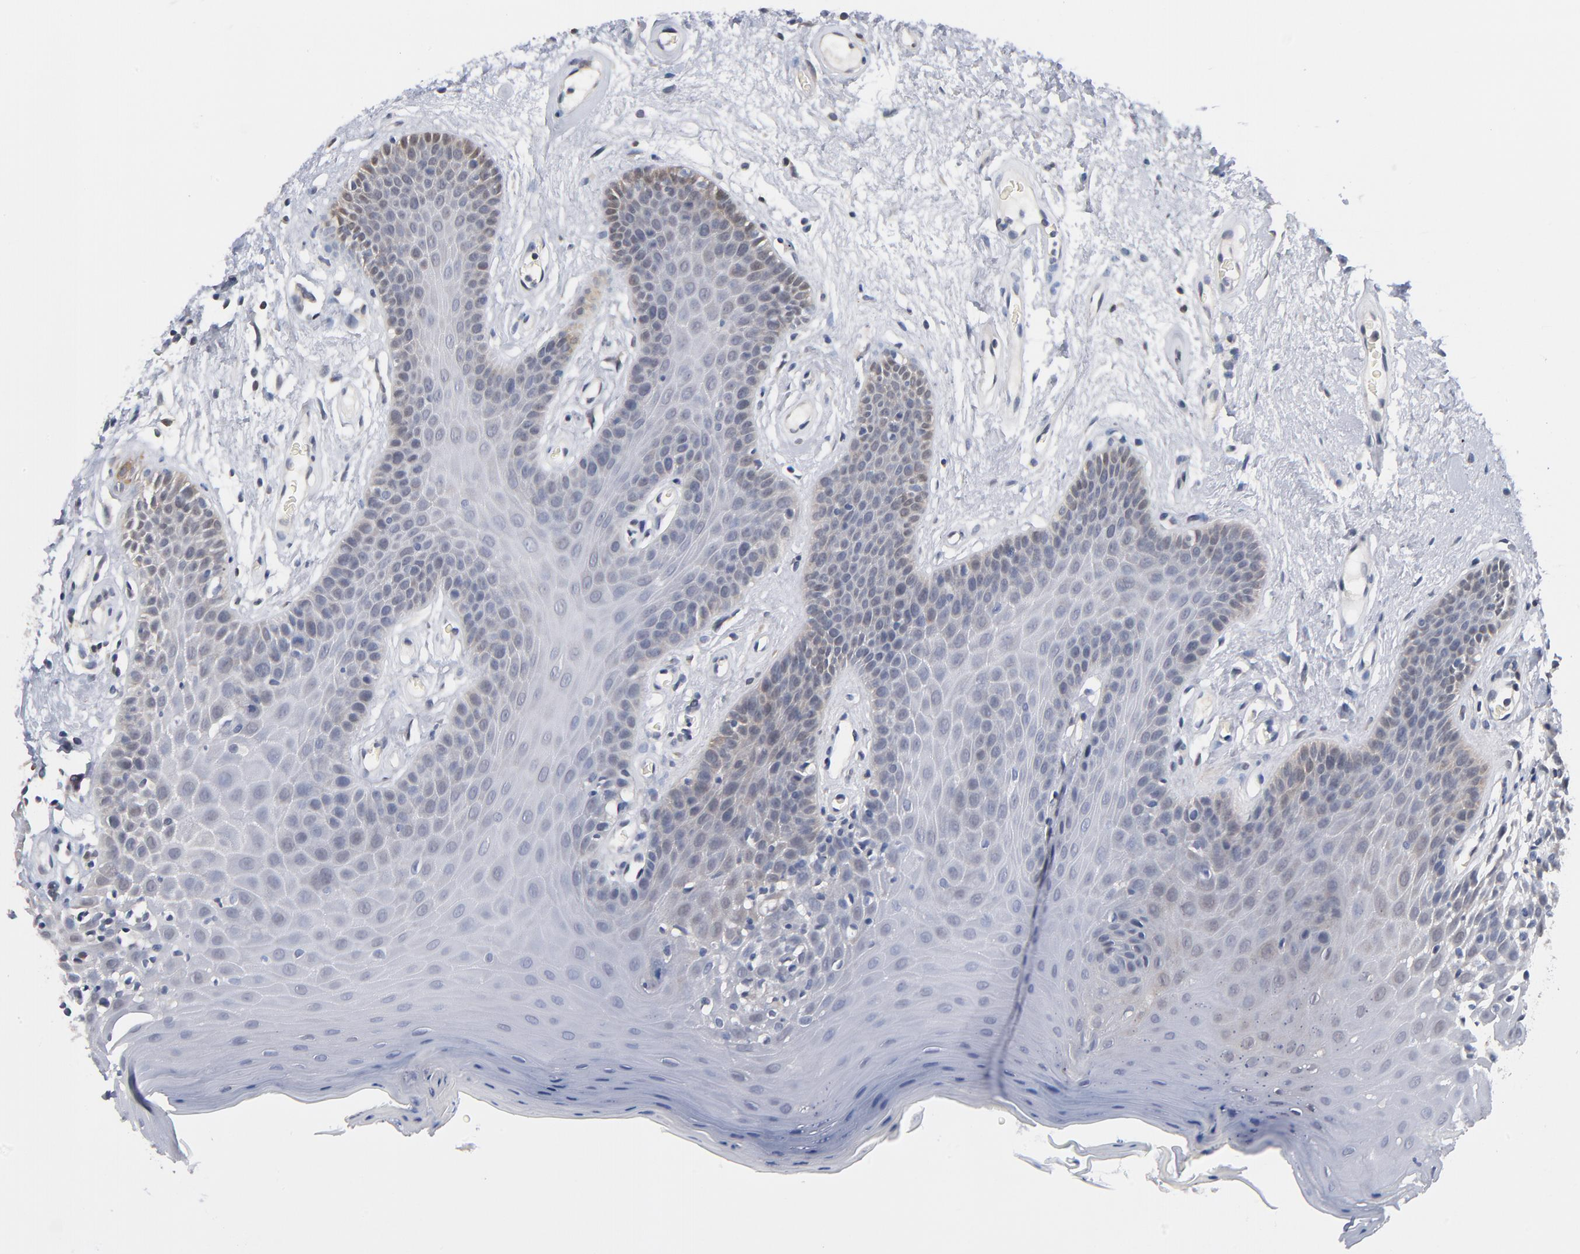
{"staining": {"intensity": "weak", "quantity": "<25%", "location": "cytoplasmic/membranous"}, "tissue": "oral mucosa", "cell_type": "Squamous epithelial cells", "image_type": "normal", "snomed": [{"axis": "morphology", "description": "Normal tissue, NOS"}, {"axis": "morphology", "description": "Squamous cell carcinoma, NOS"}, {"axis": "topography", "description": "Skeletal muscle"}, {"axis": "topography", "description": "Oral tissue"}, {"axis": "topography", "description": "Head-Neck"}], "caption": "IHC image of unremarkable human oral mucosa stained for a protein (brown), which demonstrates no staining in squamous epithelial cells. (DAB (3,3'-diaminobenzidine) immunohistochemistry visualized using brightfield microscopy, high magnification).", "gene": "MIF", "patient": {"sex": "male", "age": 71}}